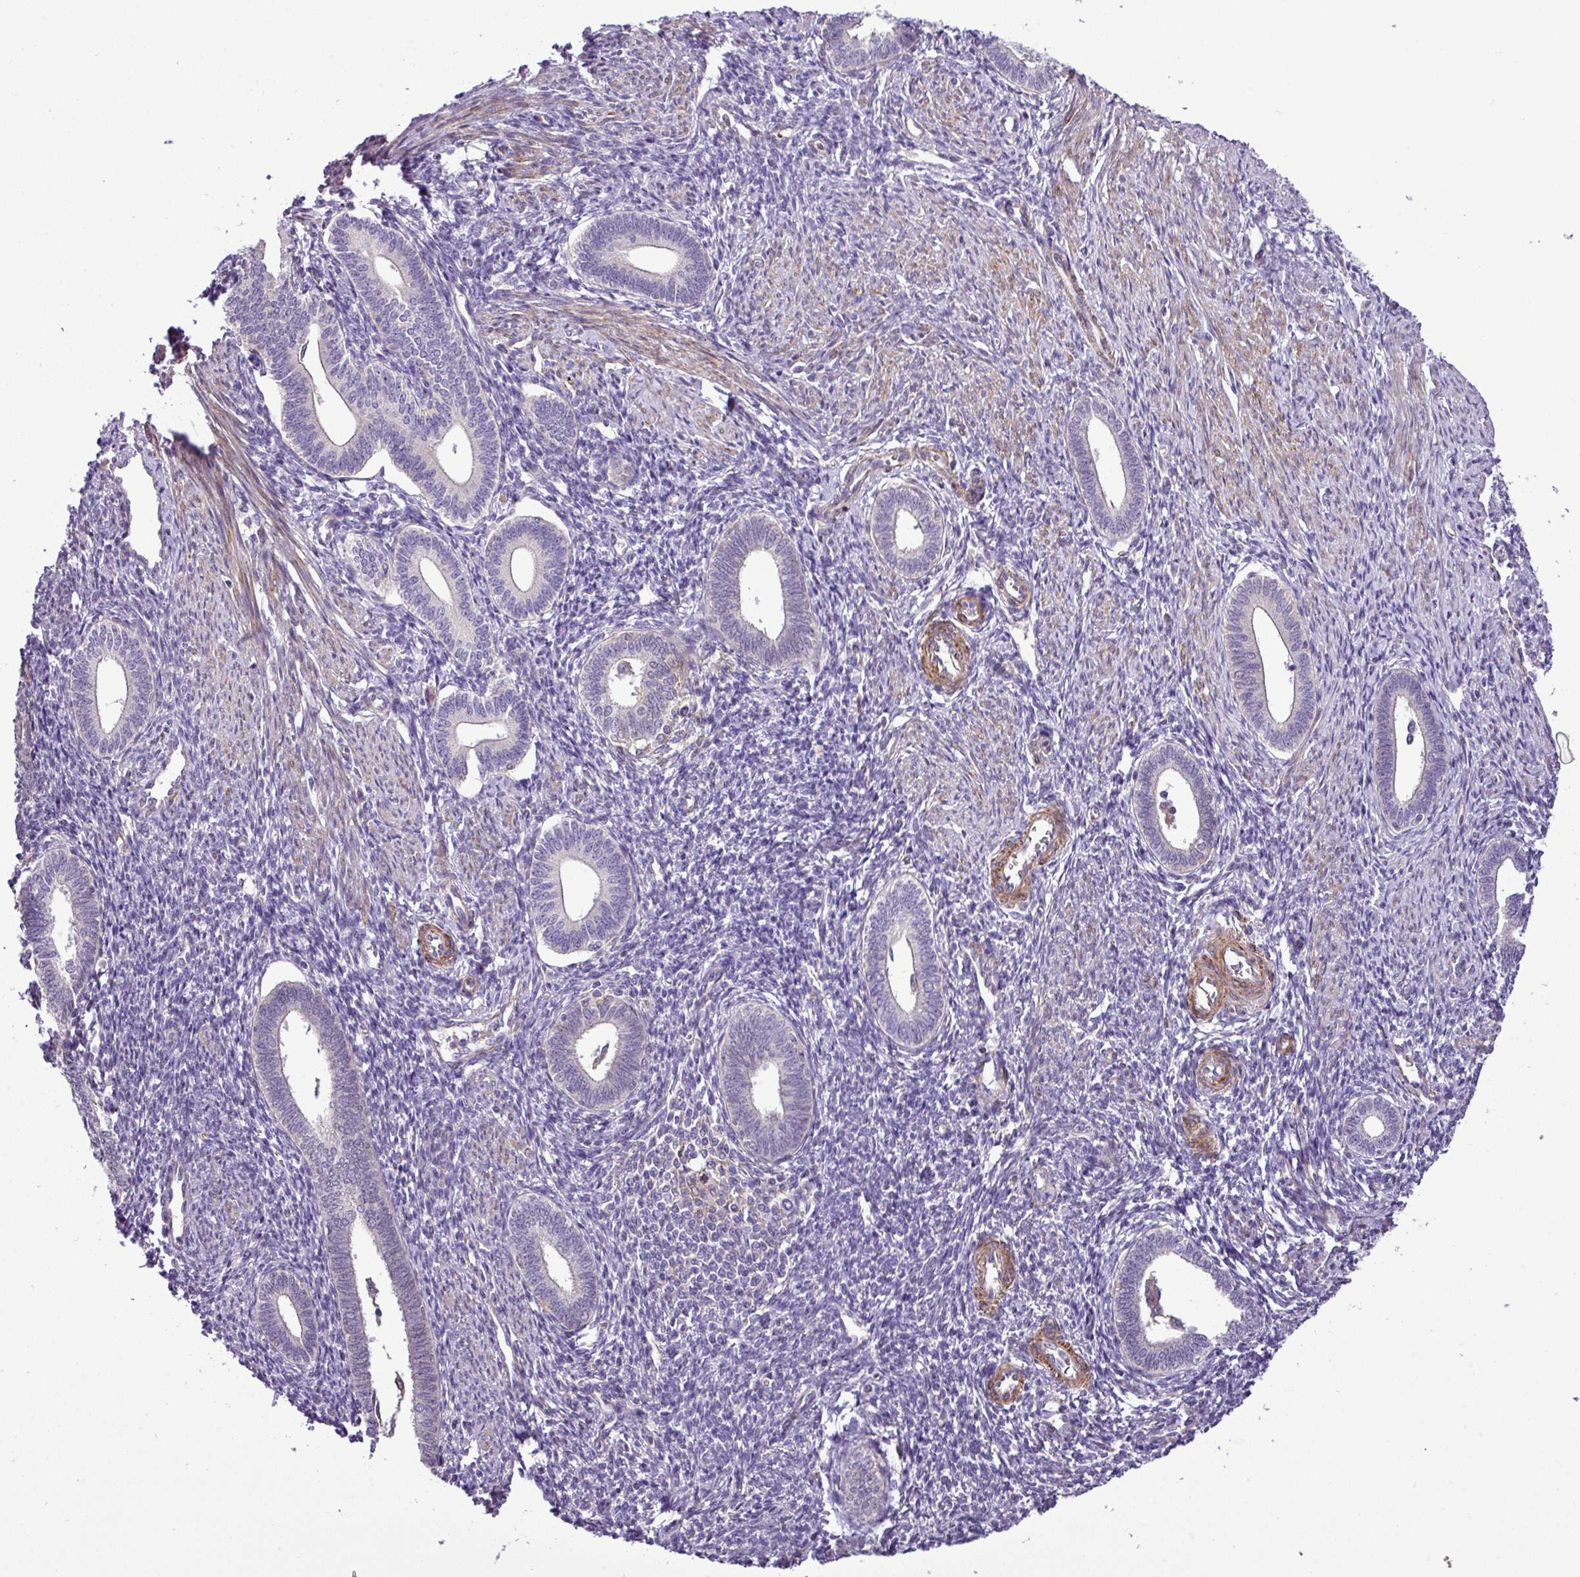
{"staining": {"intensity": "negative", "quantity": "none", "location": "none"}, "tissue": "endometrium", "cell_type": "Cells in endometrial stroma", "image_type": "normal", "snomed": [{"axis": "morphology", "description": "Normal tissue, NOS"}, {"axis": "topography", "description": "Endometrium"}], "caption": "IHC photomicrograph of normal endometrium: human endometrium stained with DAB (3,3'-diaminobenzidine) exhibits no significant protein expression in cells in endometrial stroma. The staining was performed using DAB (3,3'-diaminobenzidine) to visualize the protein expression in brown, while the nuclei were stained in blue with hematoxylin (Magnification: 20x).", "gene": "NBEAL2", "patient": {"sex": "female", "age": 41}}